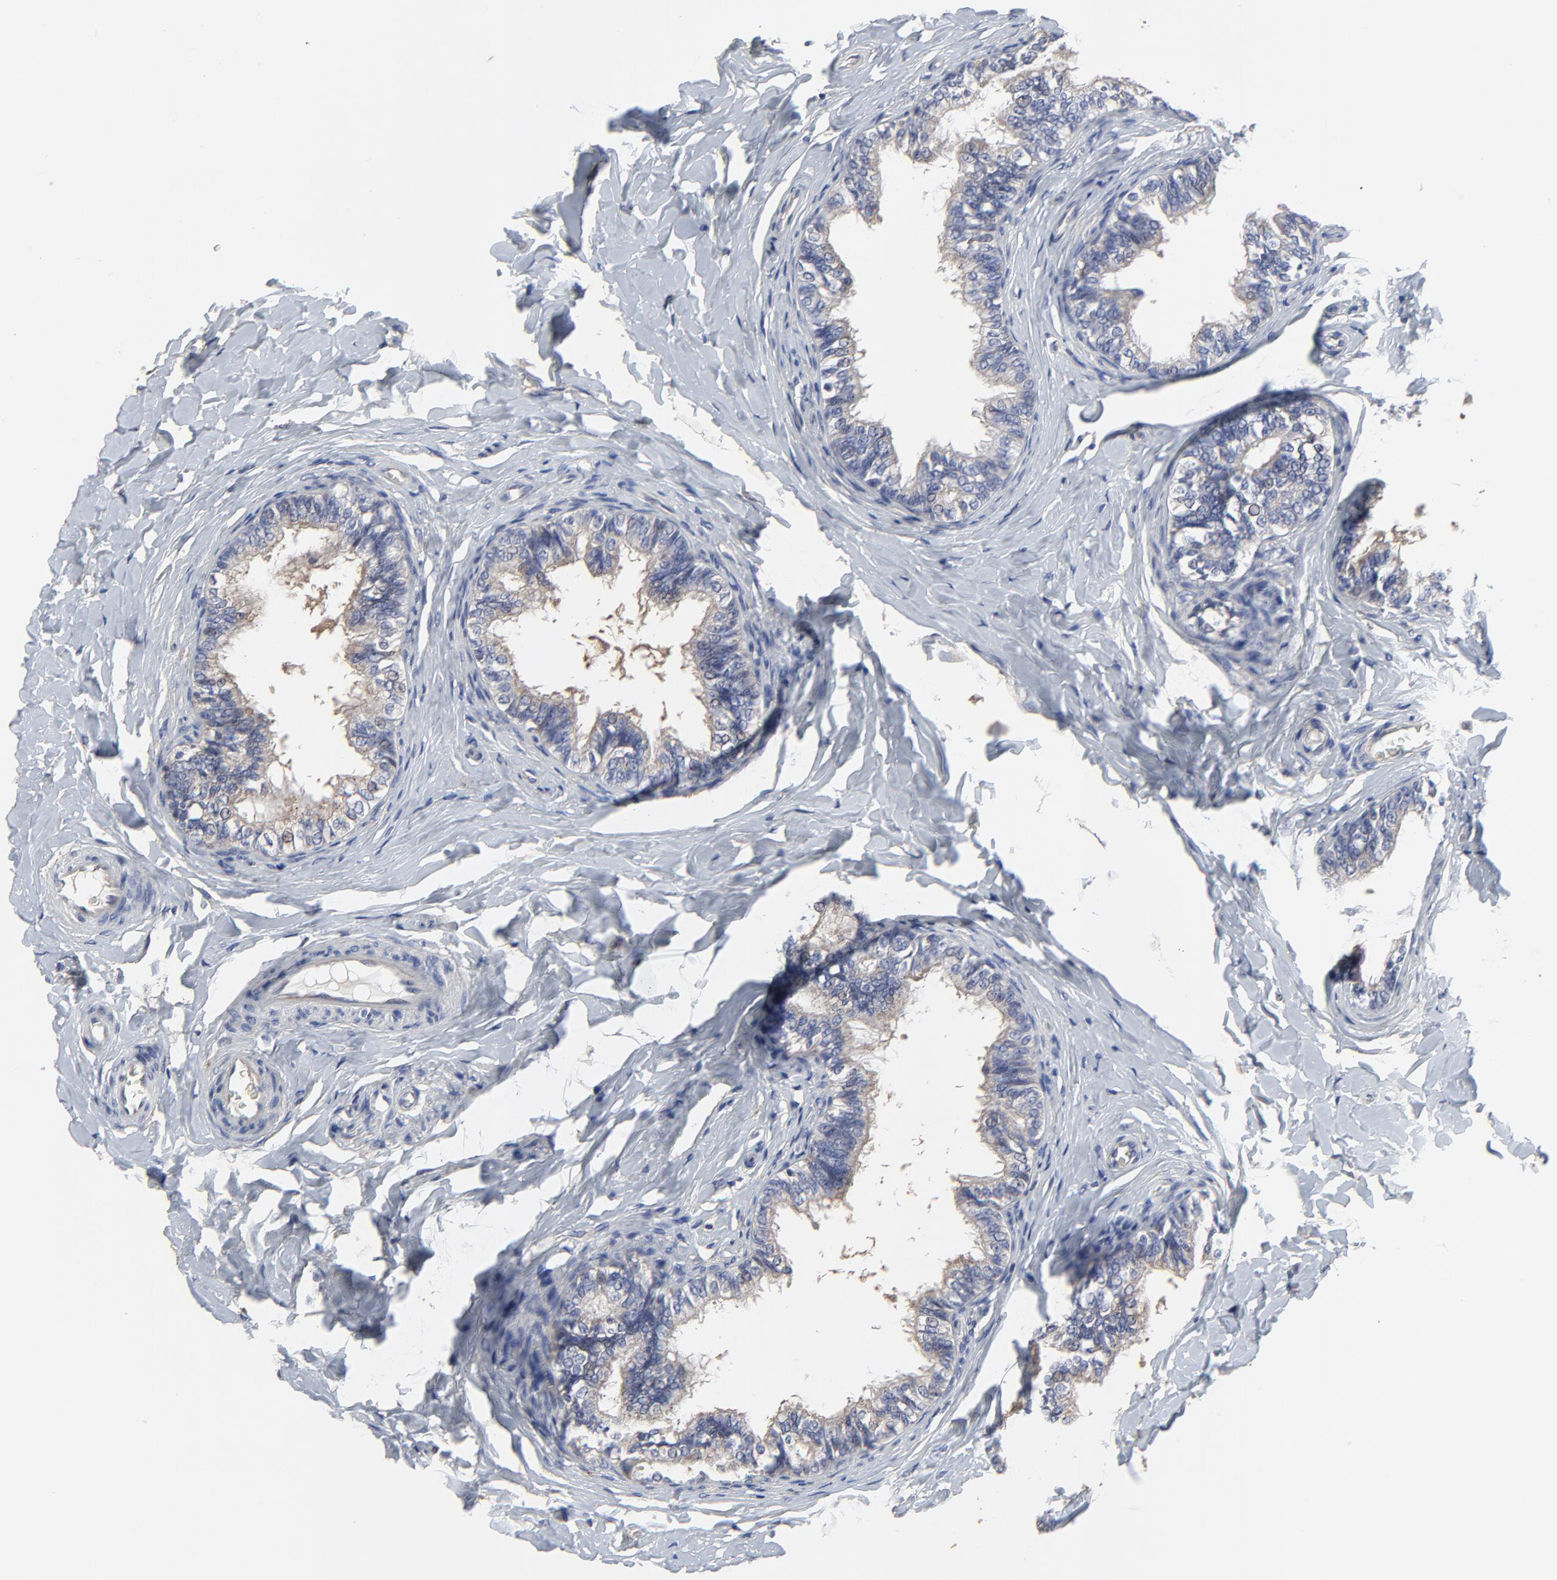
{"staining": {"intensity": "moderate", "quantity": ">75%", "location": "cytoplasmic/membranous"}, "tissue": "epididymis", "cell_type": "Glandular cells", "image_type": "normal", "snomed": [{"axis": "morphology", "description": "Normal tissue, NOS"}, {"axis": "topography", "description": "Epididymis"}], "caption": "About >75% of glandular cells in unremarkable epididymis exhibit moderate cytoplasmic/membranous protein positivity as visualized by brown immunohistochemical staining.", "gene": "NXF3", "patient": {"sex": "male", "age": 26}}